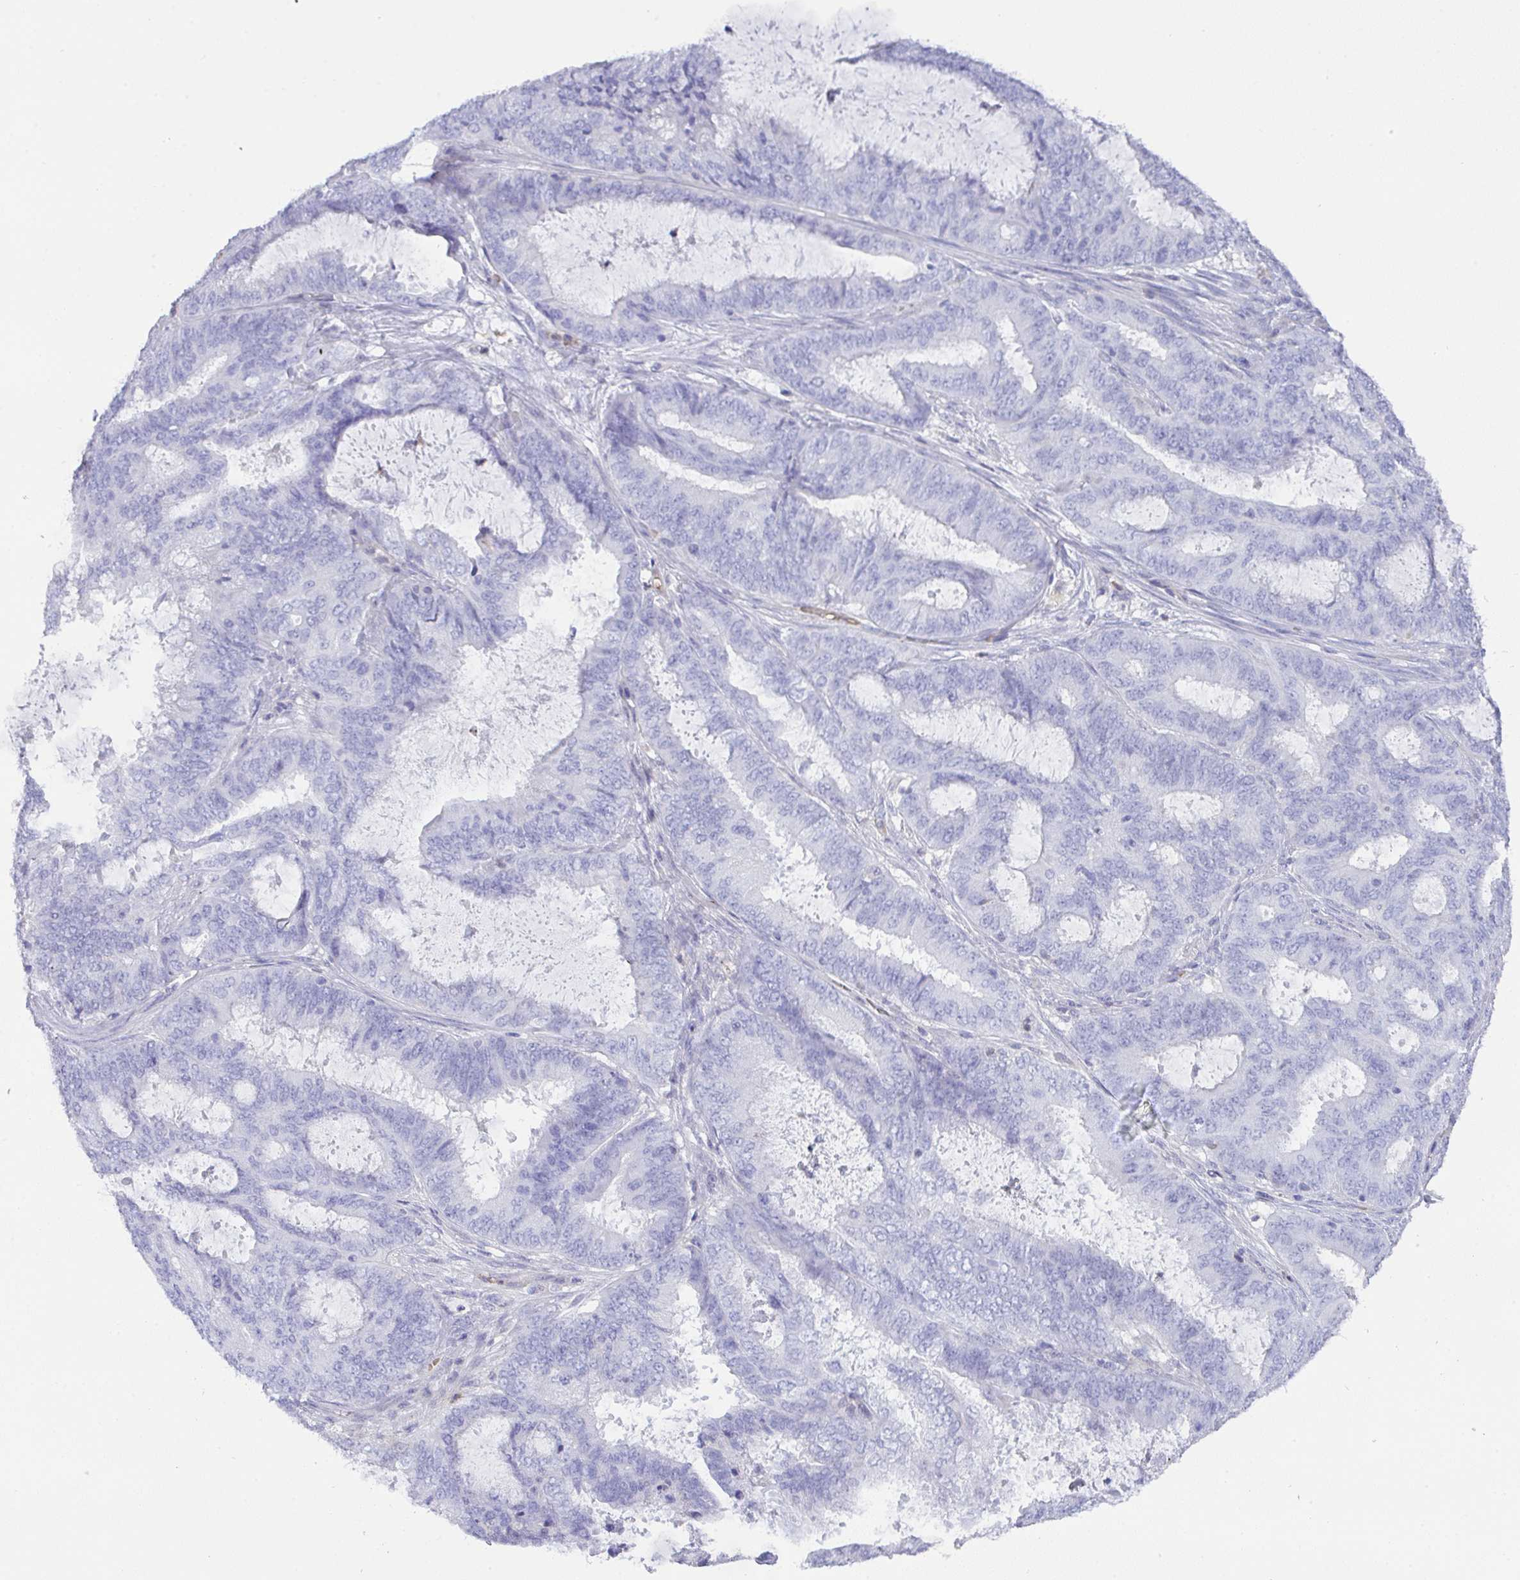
{"staining": {"intensity": "negative", "quantity": "none", "location": "none"}, "tissue": "endometrial cancer", "cell_type": "Tumor cells", "image_type": "cancer", "snomed": [{"axis": "morphology", "description": "Adenocarcinoma, NOS"}, {"axis": "topography", "description": "Endometrium"}], "caption": "Tumor cells are negative for protein expression in human adenocarcinoma (endometrial). The staining was performed using DAB to visualize the protein expression in brown, while the nuclei were stained in blue with hematoxylin (Magnification: 20x).", "gene": "TNFAIP8", "patient": {"sex": "female", "age": 51}}